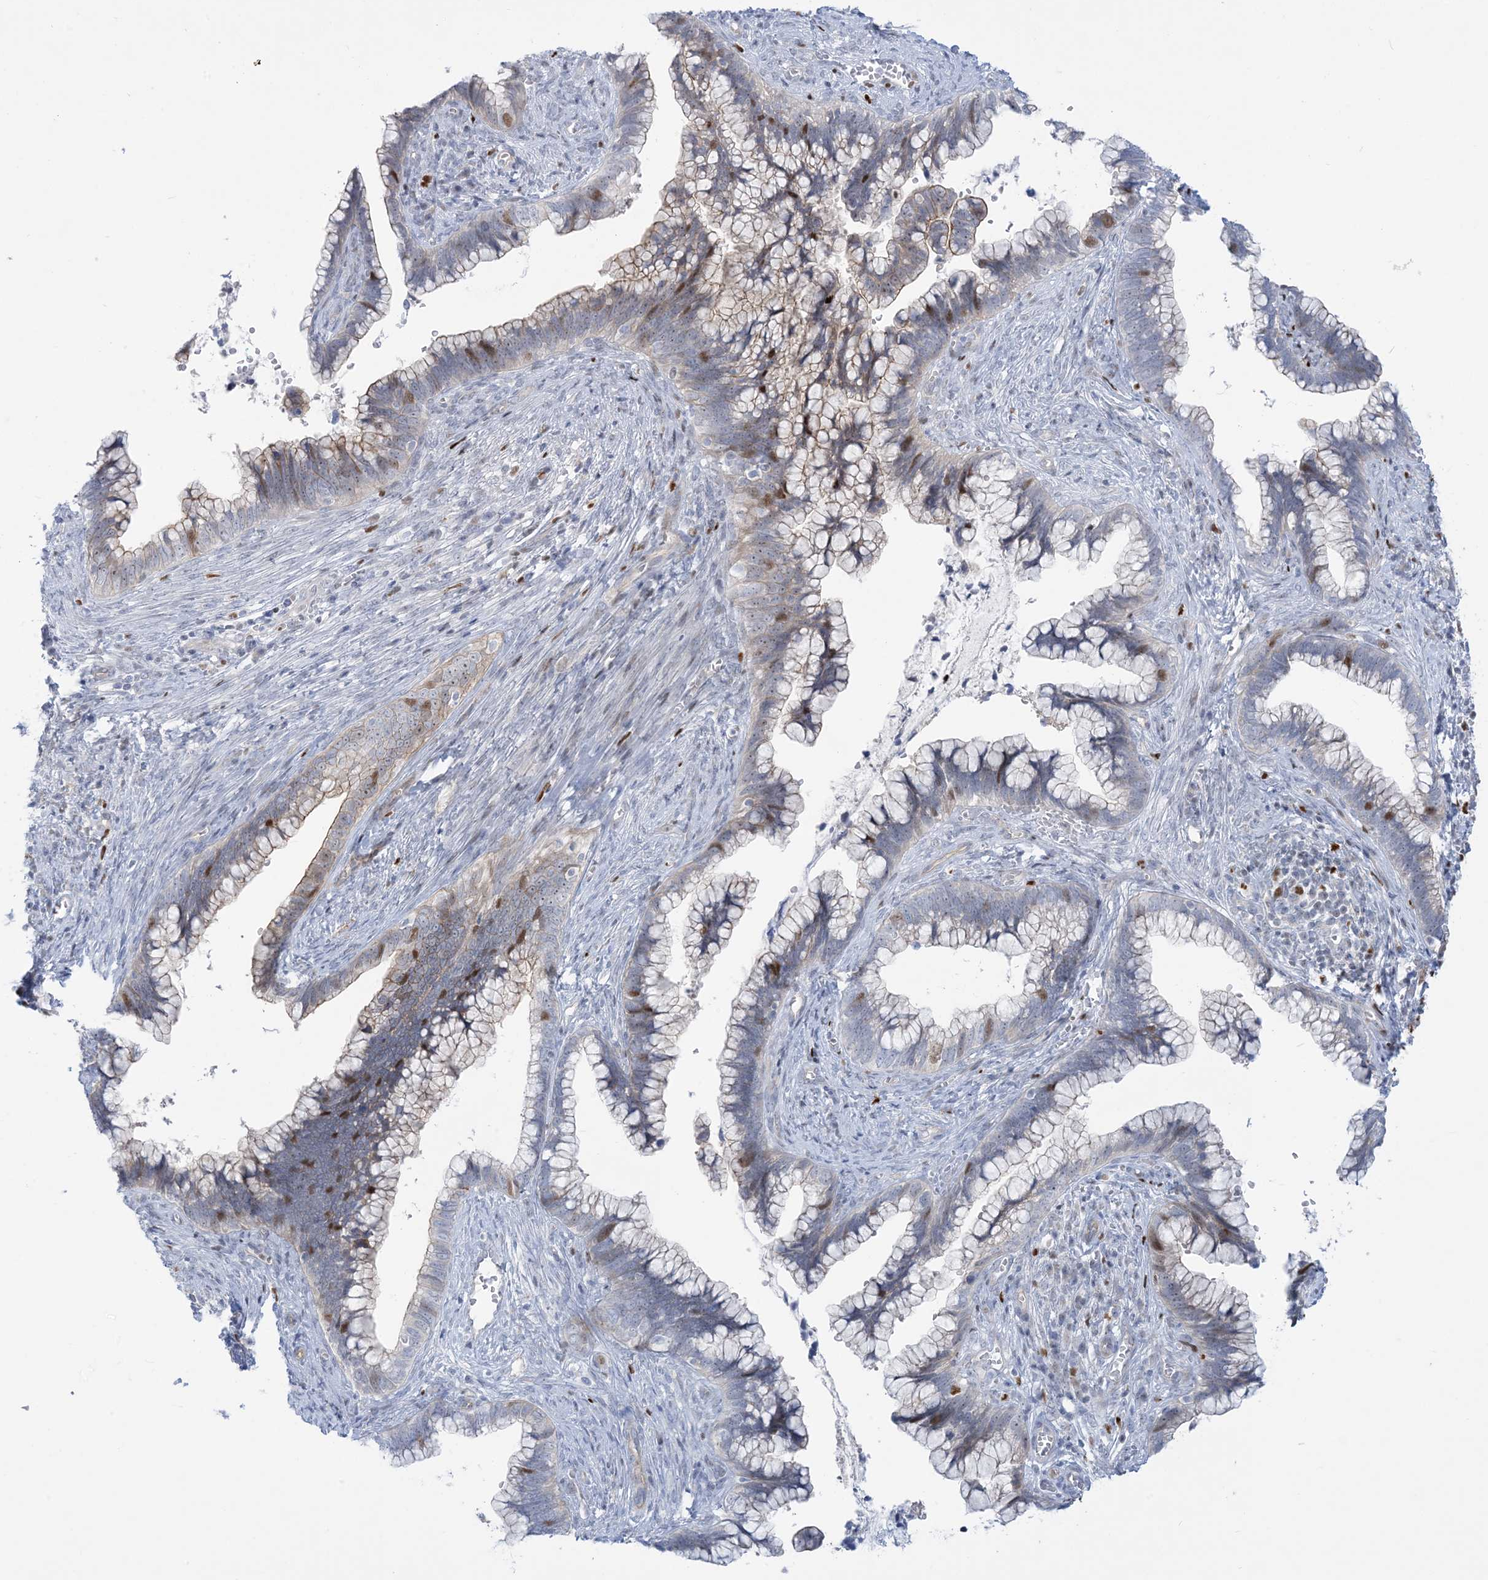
{"staining": {"intensity": "moderate", "quantity": "<25%", "location": "nuclear"}, "tissue": "cervical cancer", "cell_type": "Tumor cells", "image_type": "cancer", "snomed": [{"axis": "morphology", "description": "Adenocarcinoma, NOS"}, {"axis": "topography", "description": "Cervix"}], "caption": "A low amount of moderate nuclear positivity is present in about <25% of tumor cells in cervical cancer tissue. The protein is stained brown, and the nuclei are stained in blue (DAB IHC with brightfield microscopy, high magnification).", "gene": "MARS2", "patient": {"sex": "female", "age": 44}}